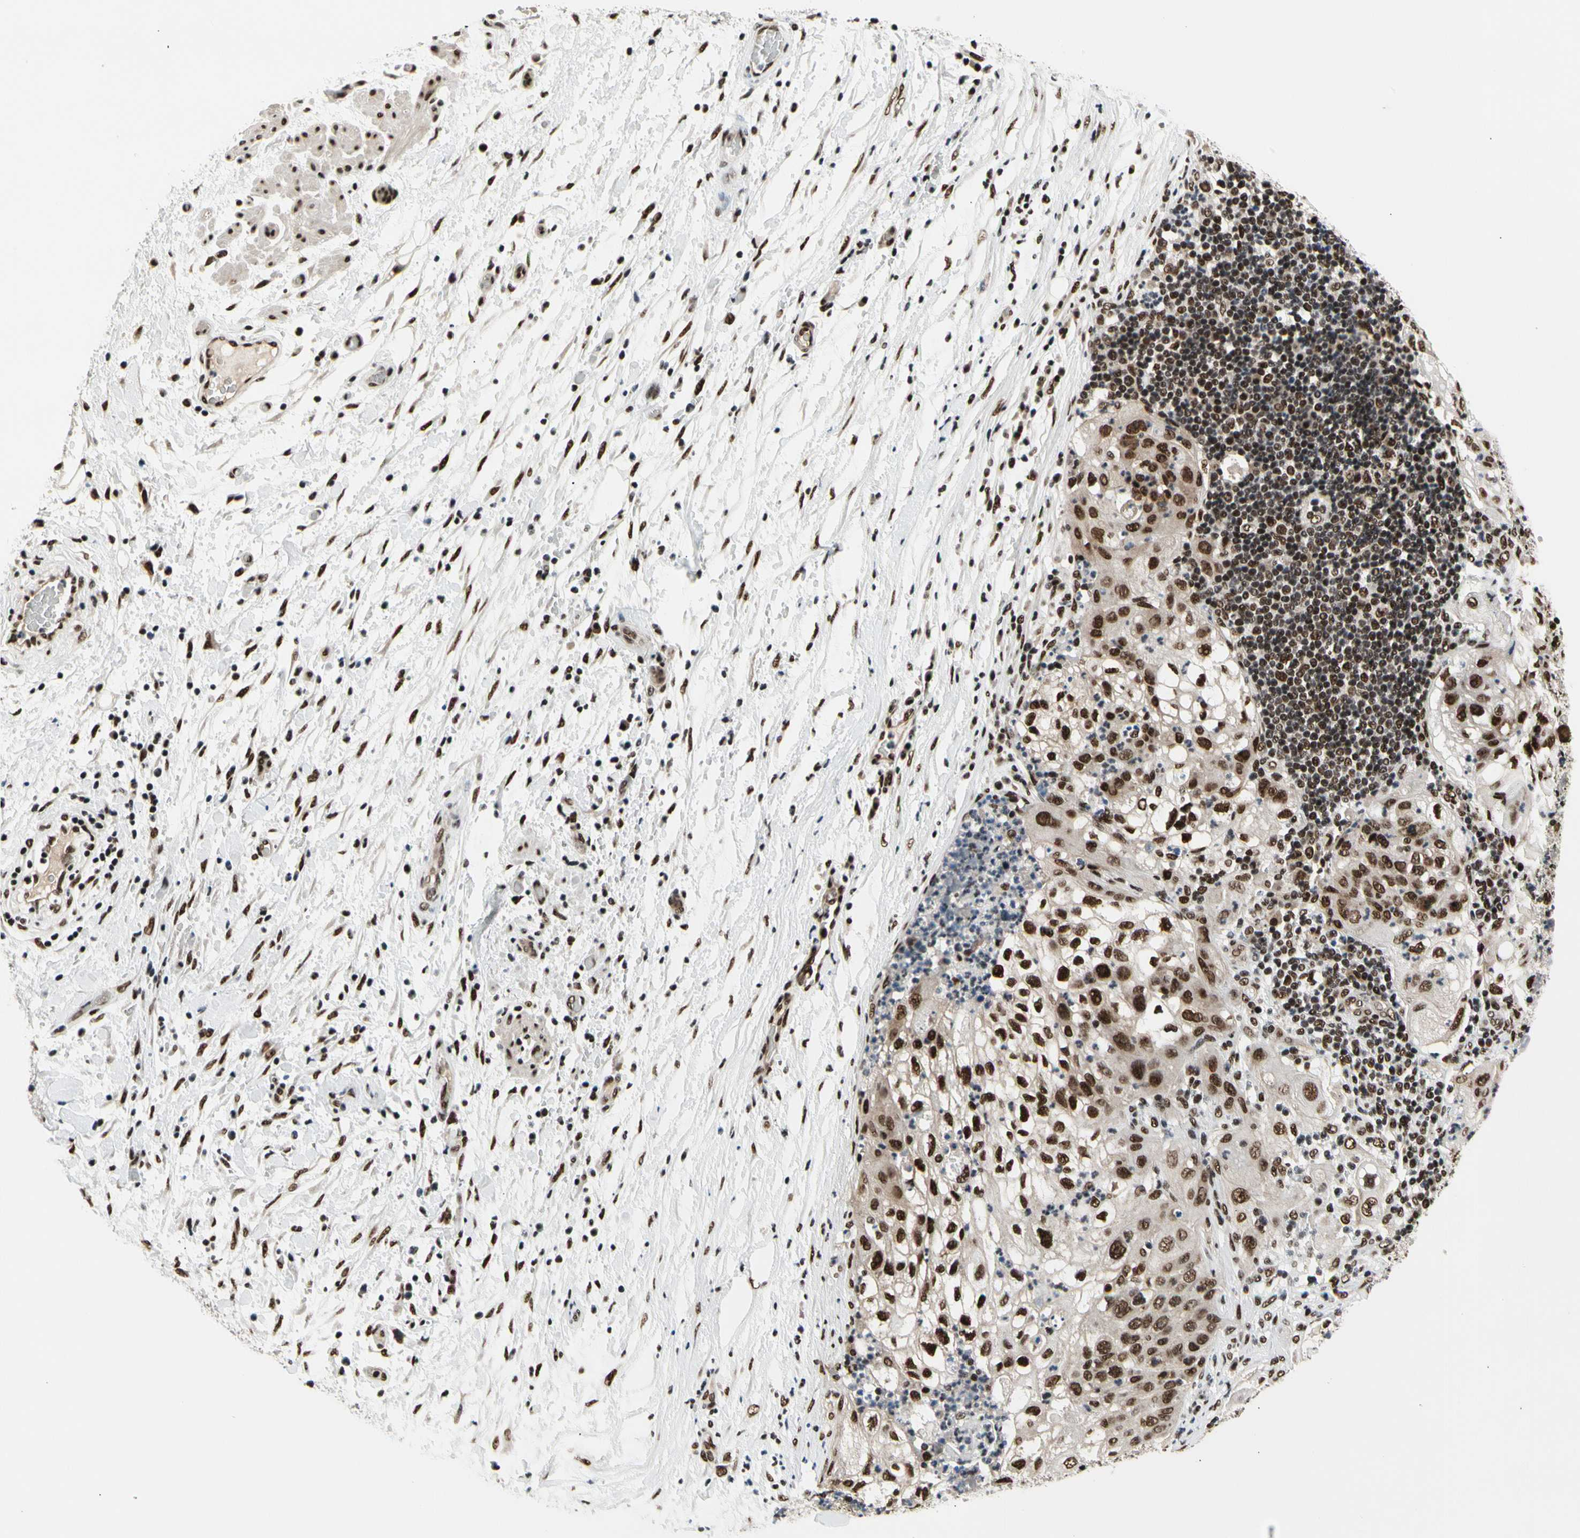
{"staining": {"intensity": "strong", "quantity": ">75%", "location": "nuclear"}, "tissue": "lung cancer", "cell_type": "Tumor cells", "image_type": "cancer", "snomed": [{"axis": "morphology", "description": "Inflammation, NOS"}, {"axis": "morphology", "description": "Squamous cell carcinoma, NOS"}, {"axis": "topography", "description": "Lymph node"}, {"axis": "topography", "description": "Soft tissue"}, {"axis": "topography", "description": "Lung"}], "caption": "This image demonstrates immunohistochemistry staining of squamous cell carcinoma (lung), with high strong nuclear positivity in about >75% of tumor cells.", "gene": "SRSF11", "patient": {"sex": "male", "age": 66}}